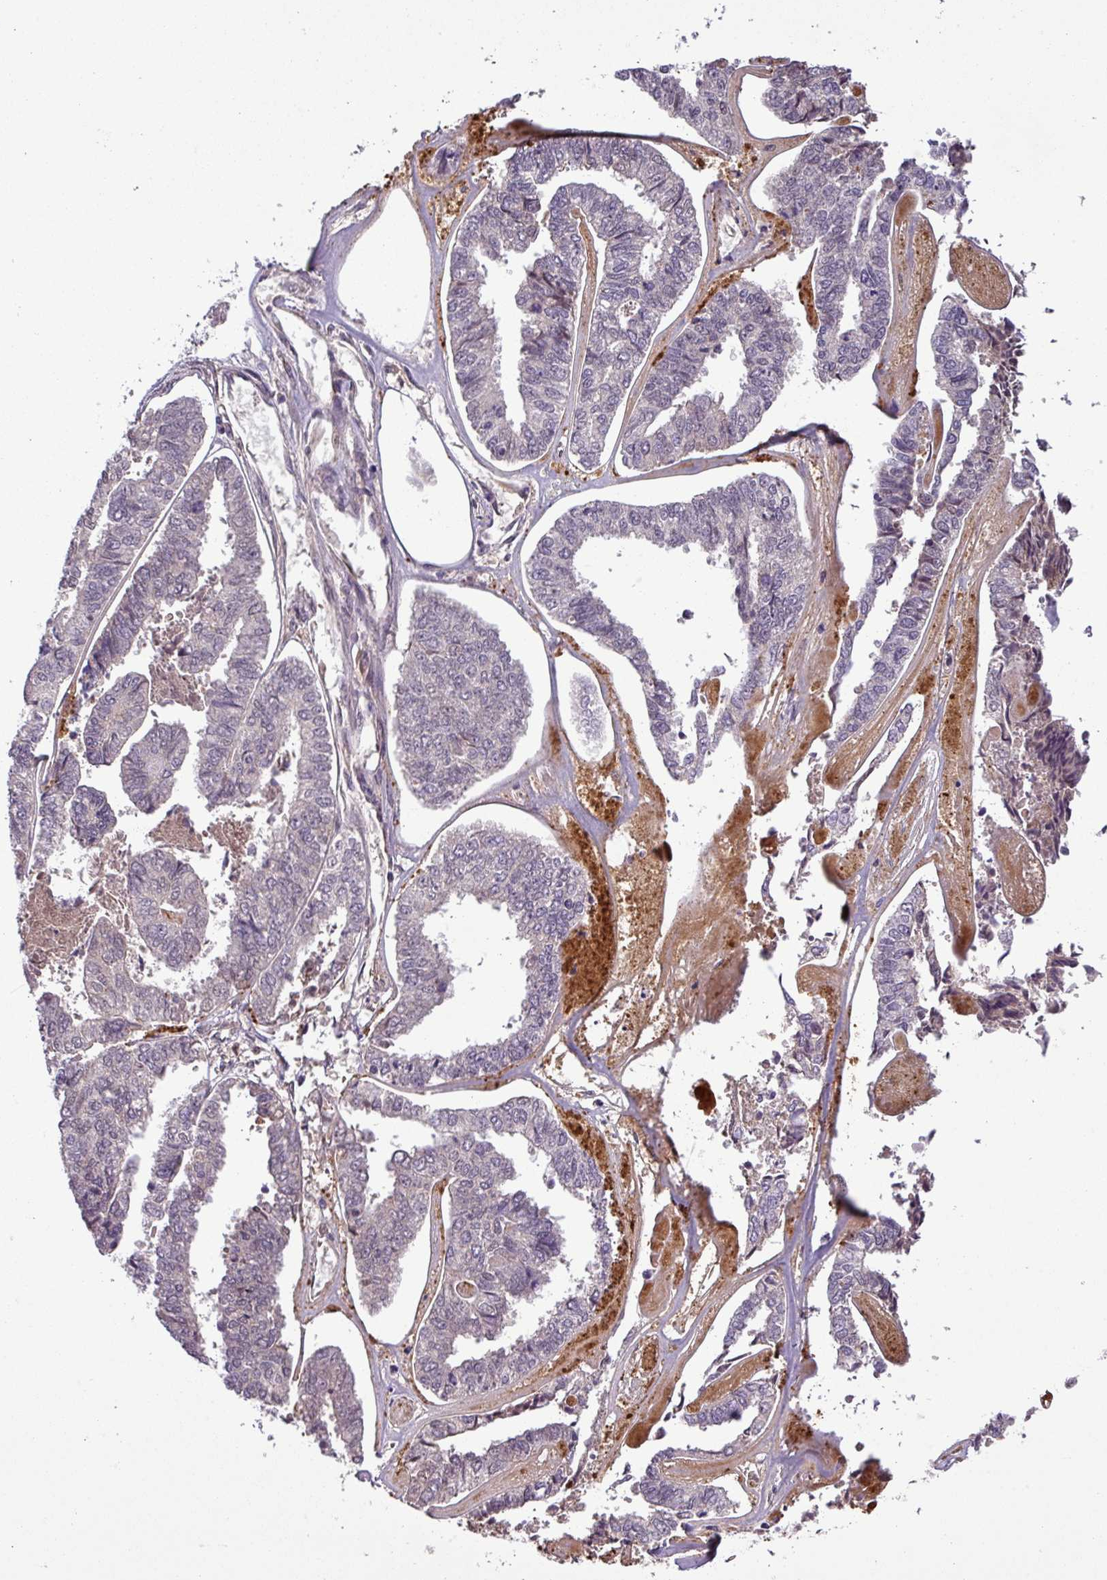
{"staining": {"intensity": "weak", "quantity": "<25%", "location": "nuclear"}, "tissue": "endometrial cancer", "cell_type": "Tumor cells", "image_type": "cancer", "snomed": [{"axis": "morphology", "description": "Adenocarcinoma, NOS"}, {"axis": "topography", "description": "Endometrium"}], "caption": "This is an immunohistochemistry (IHC) photomicrograph of human endometrial cancer. There is no positivity in tumor cells.", "gene": "NOB1", "patient": {"sex": "female", "age": 73}}